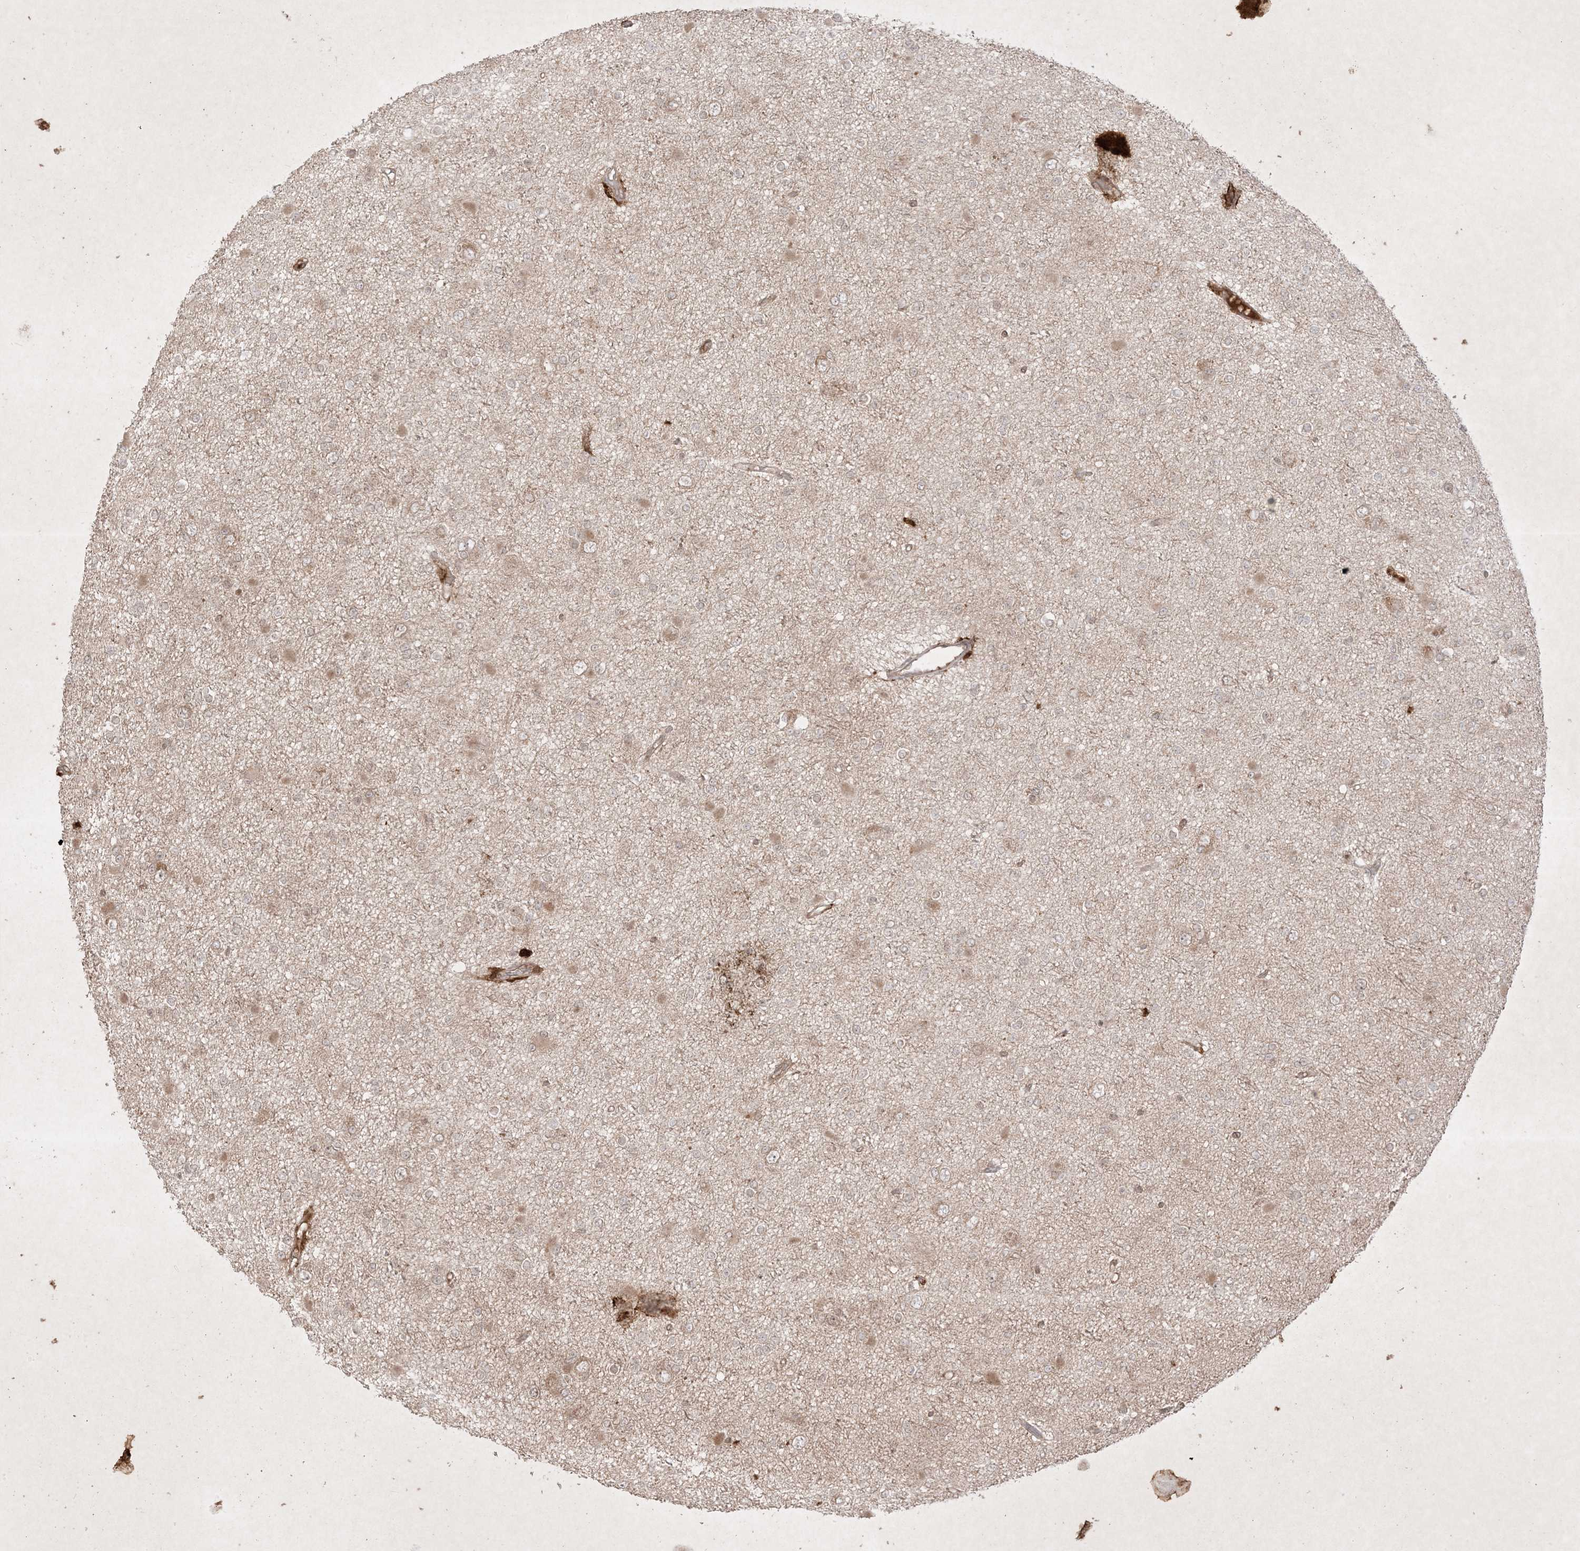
{"staining": {"intensity": "moderate", "quantity": "<25%", "location": "cytoplasmic/membranous"}, "tissue": "glioma", "cell_type": "Tumor cells", "image_type": "cancer", "snomed": [{"axis": "morphology", "description": "Glioma, malignant, Low grade"}, {"axis": "topography", "description": "Brain"}], "caption": "A high-resolution photomicrograph shows immunohistochemistry (IHC) staining of malignant low-grade glioma, which displays moderate cytoplasmic/membranous positivity in approximately <25% of tumor cells.", "gene": "PTK6", "patient": {"sex": "female", "age": 22}}